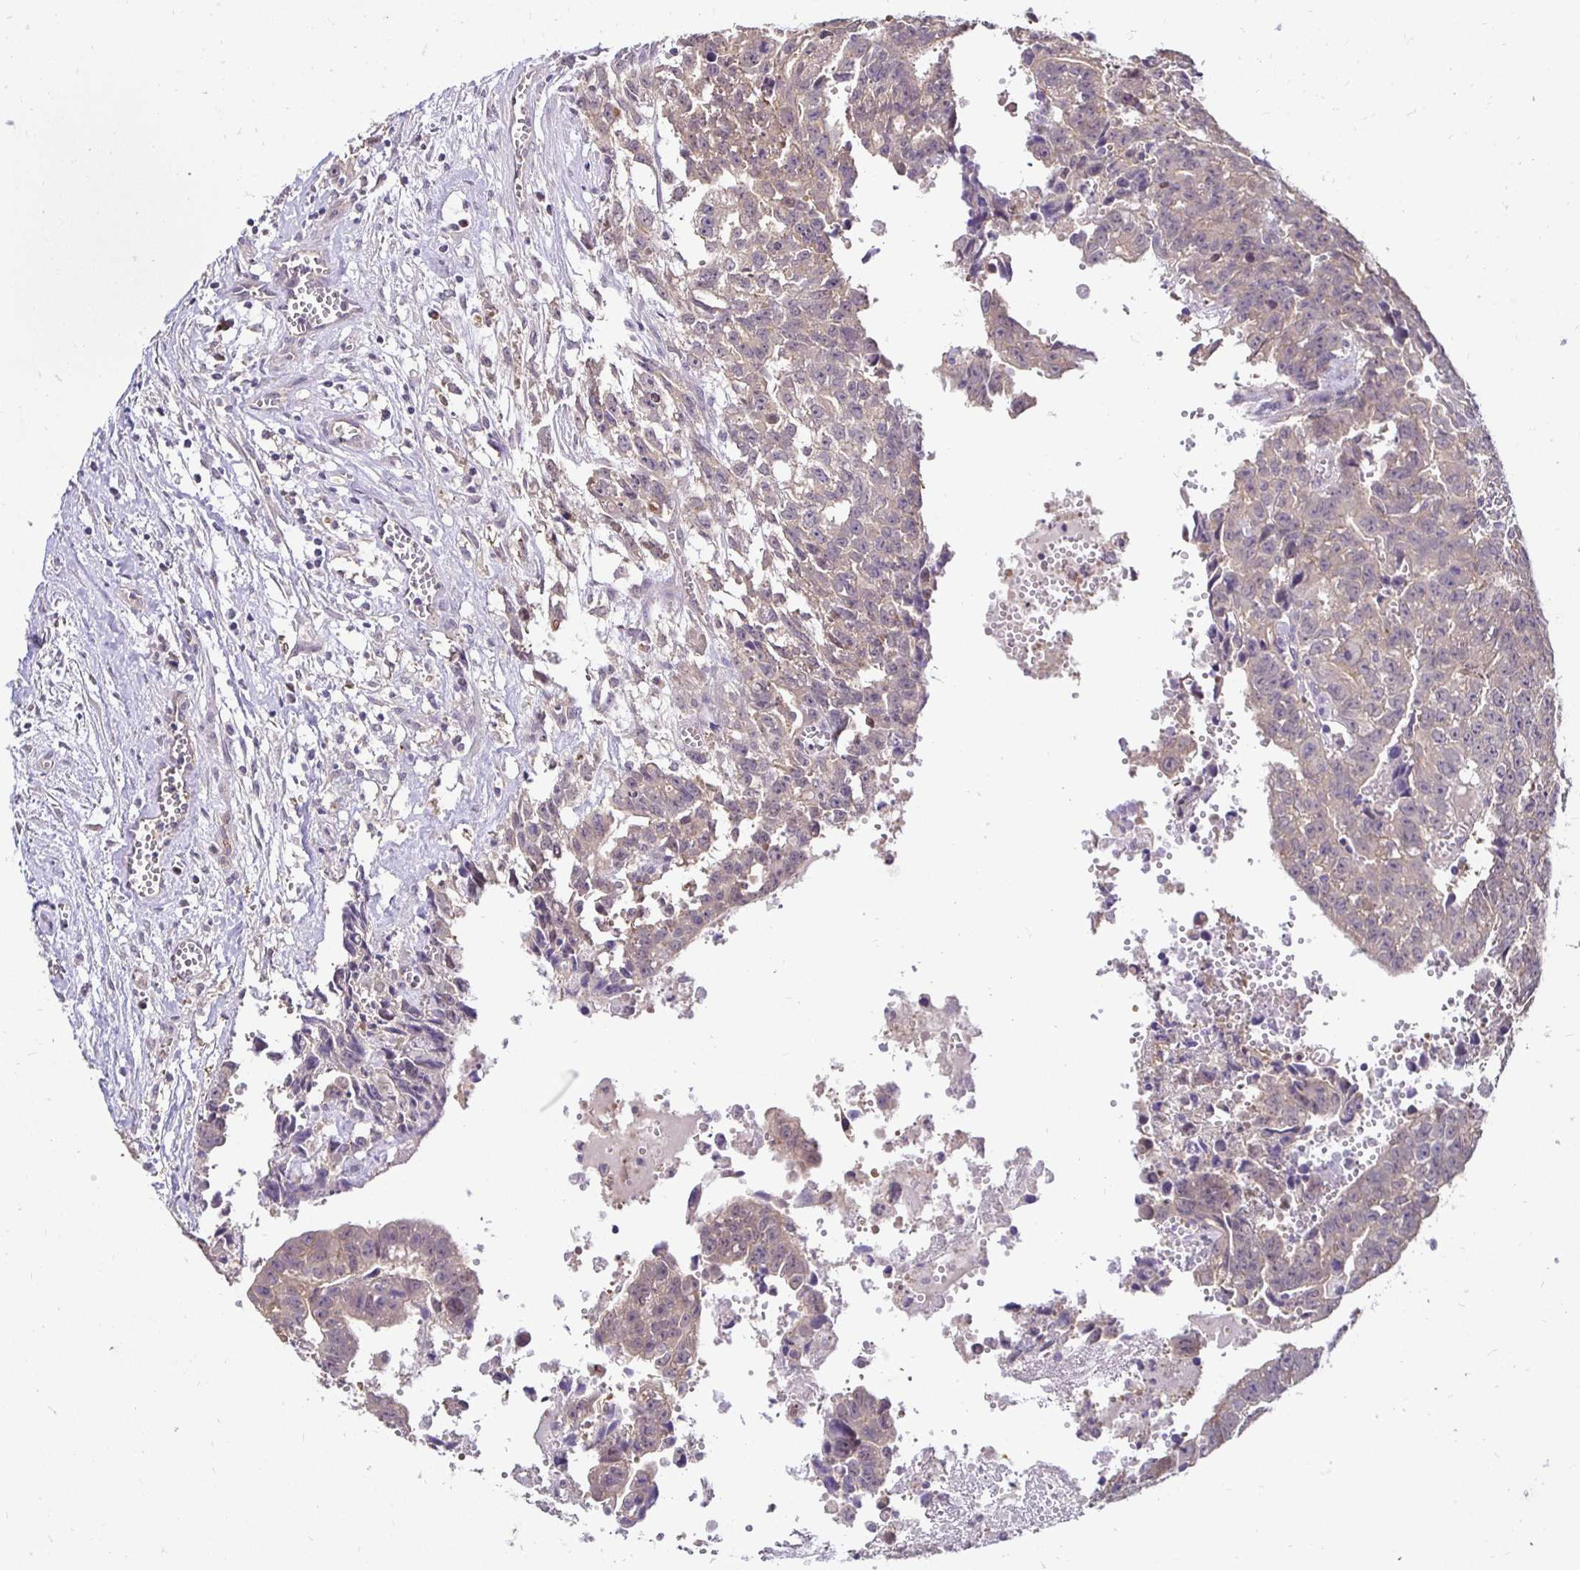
{"staining": {"intensity": "negative", "quantity": "none", "location": "none"}, "tissue": "testis cancer", "cell_type": "Tumor cells", "image_type": "cancer", "snomed": [{"axis": "morphology", "description": "Carcinoma, Embryonal, NOS"}, {"axis": "morphology", "description": "Teratoma, malignant, NOS"}, {"axis": "topography", "description": "Testis"}], "caption": "DAB immunohistochemical staining of human teratoma (malignant) (testis) displays no significant expression in tumor cells. Brightfield microscopy of IHC stained with DAB (brown) and hematoxylin (blue), captured at high magnification.", "gene": "SLC9A1", "patient": {"sex": "male", "age": 24}}